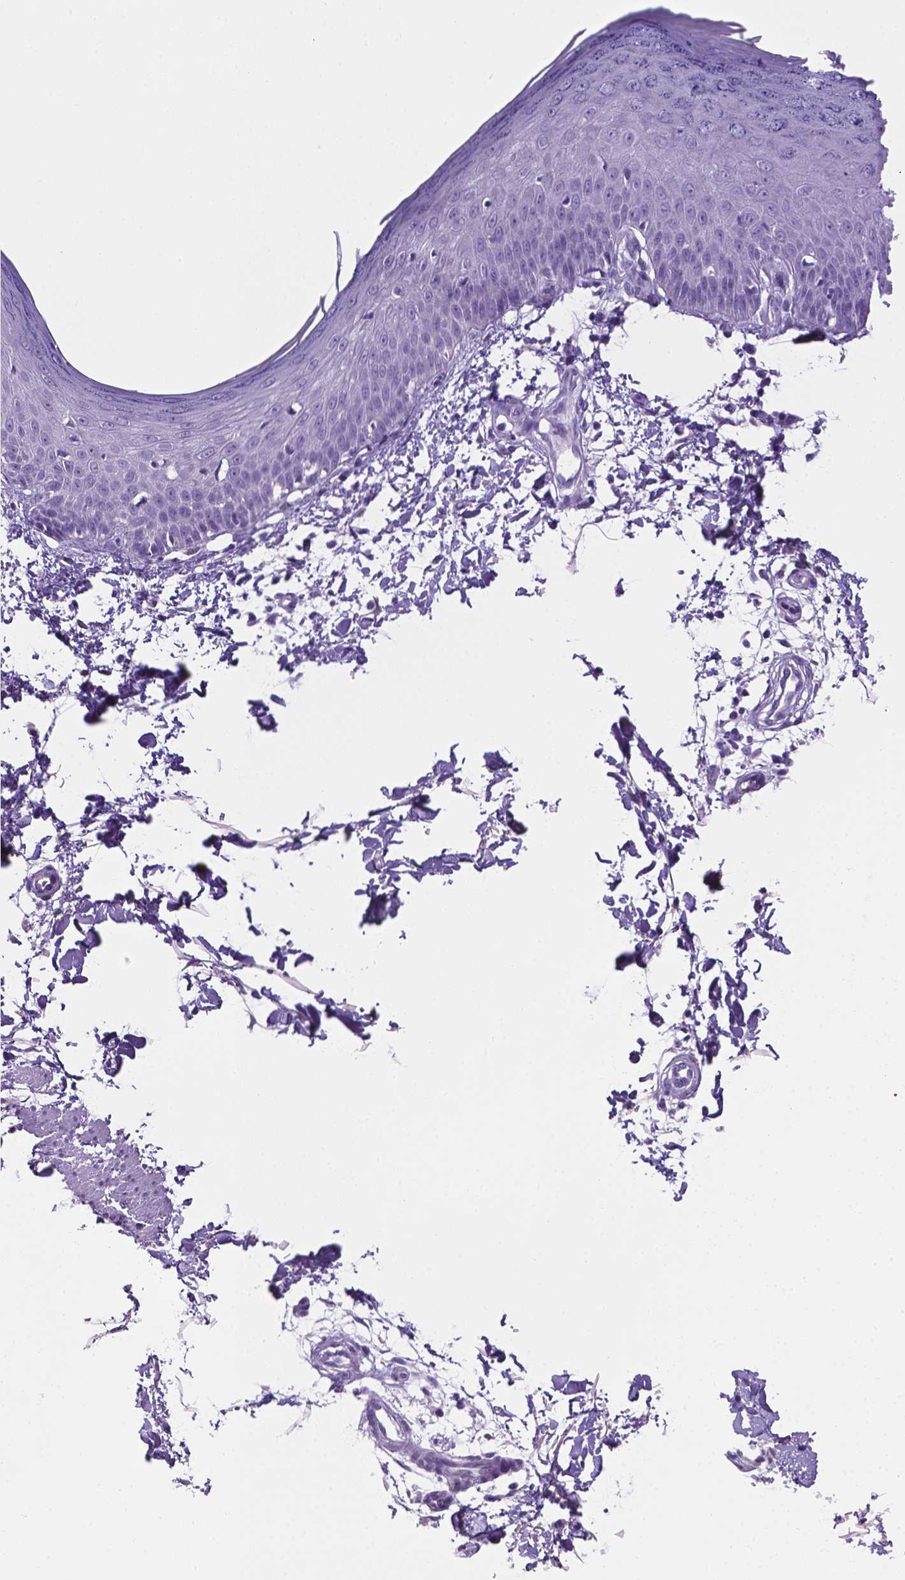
{"staining": {"intensity": "negative", "quantity": "none", "location": "none"}, "tissue": "skin", "cell_type": "Fibroblasts", "image_type": "normal", "snomed": [{"axis": "morphology", "description": "Normal tissue, NOS"}, {"axis": "topography", "description": "Skin"}], "caption": "IHC histopathology image of normal skin: skin stained with DAB (3,3'-diaminobenzidine) shows no significant protein staining in fibroblasts.", "gene": "TMEM210", "patient": {"sex": "female", "age": 62}}